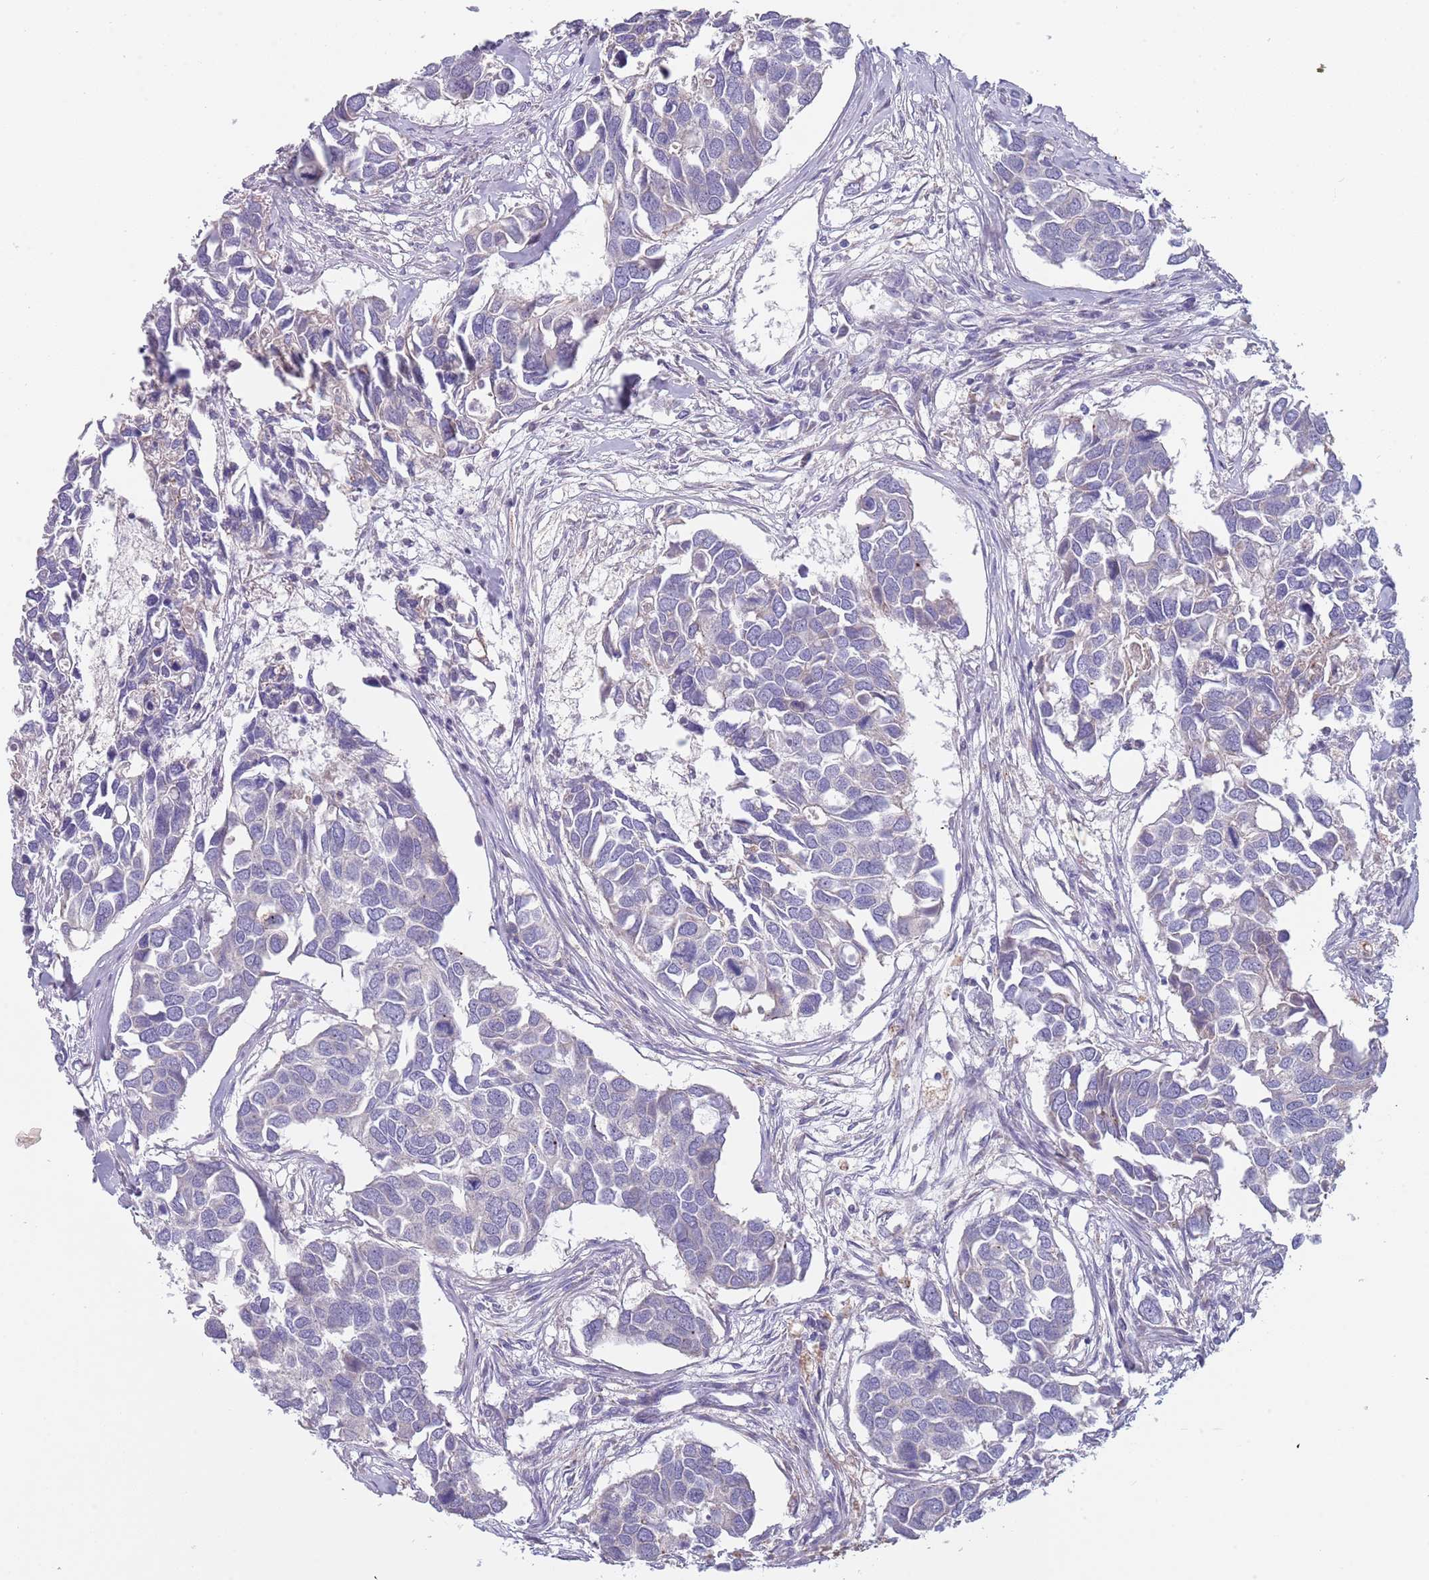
{"staining": {"intensity": "negative", "quantity": "none", "location": "none"}, "tissue": "breast cancer", "cell_type": "Tumor cells", "image_type": "cancer", "snomed": [{"axis": "morphology", "description": "Duct carcinoma"}, {"axis": "topography", "description": "Breast"}], "caption": "IHC micrograph of human breast cancer (intraductal carcinoma) stained for a protein (brown), which displays no staining in tumor cells. (DAB immunohistochemistry visualized using brightfield microscopy, high magnification).", "gene": "MAN1C1", "patient": {"sex": "female", "age": 83}}